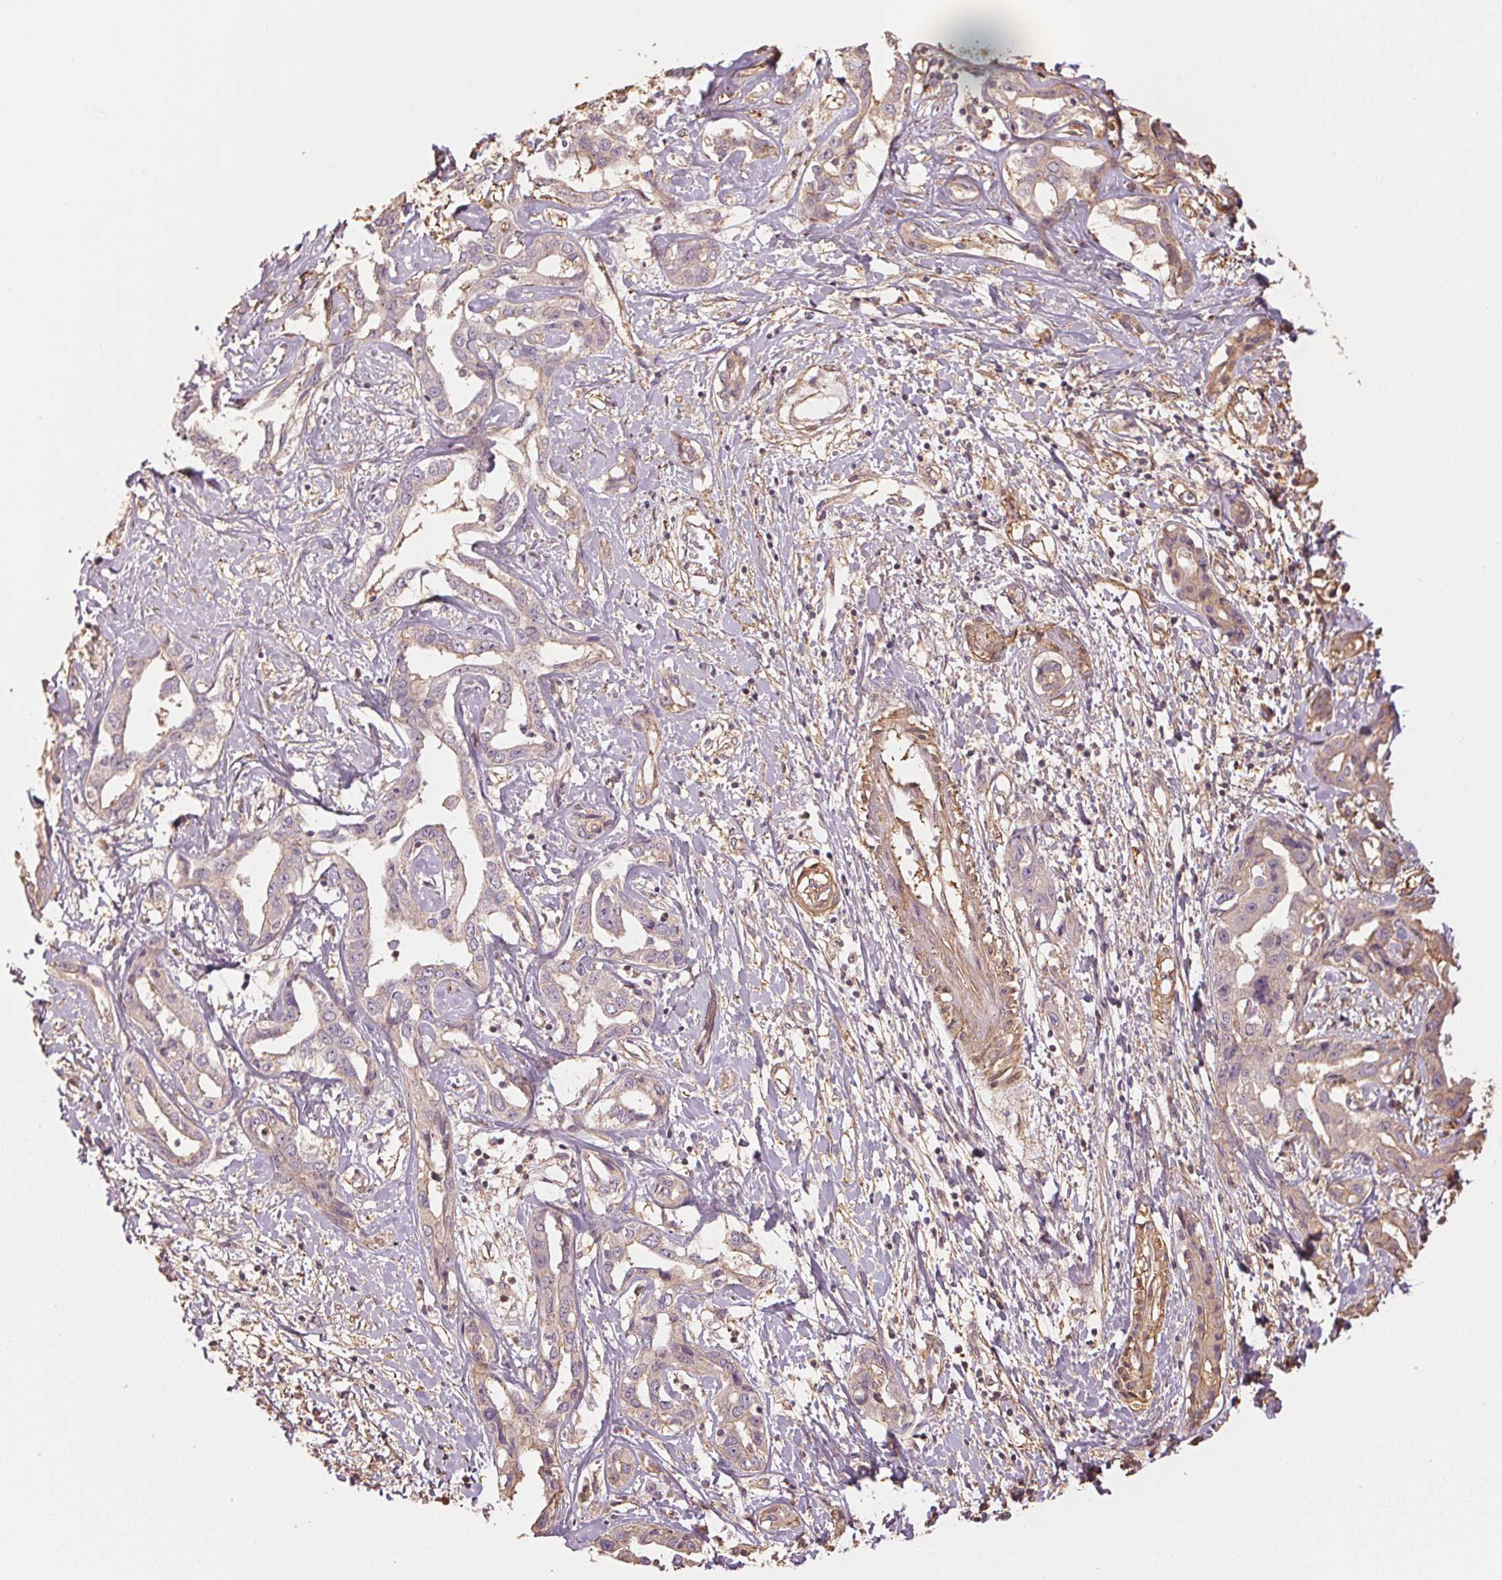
{"staining": {"intensity": "negative", "quantity": "none", "location": "none"}, "tissue": "liver cancer", "cell_type": "Tumor cells", "image_type": "cancer", "snomed": [{"axis": "morphology", "description": "Cholangiocarcinoma"}, {"axis": "topography", "description": "Liver"}], "caption": "This histopathology image is of liver cholangiocarcinoma stained with immunohistochemistry to label a protein in brown with the nuclei are counter-stained blue. There is no staining in tumor cells. (DAB (3,3'-diaminobenzidine) IHC with hematoxylin counter stain).", "gene": "QDPR", "patient": {"sex": "male", "age": 59}}